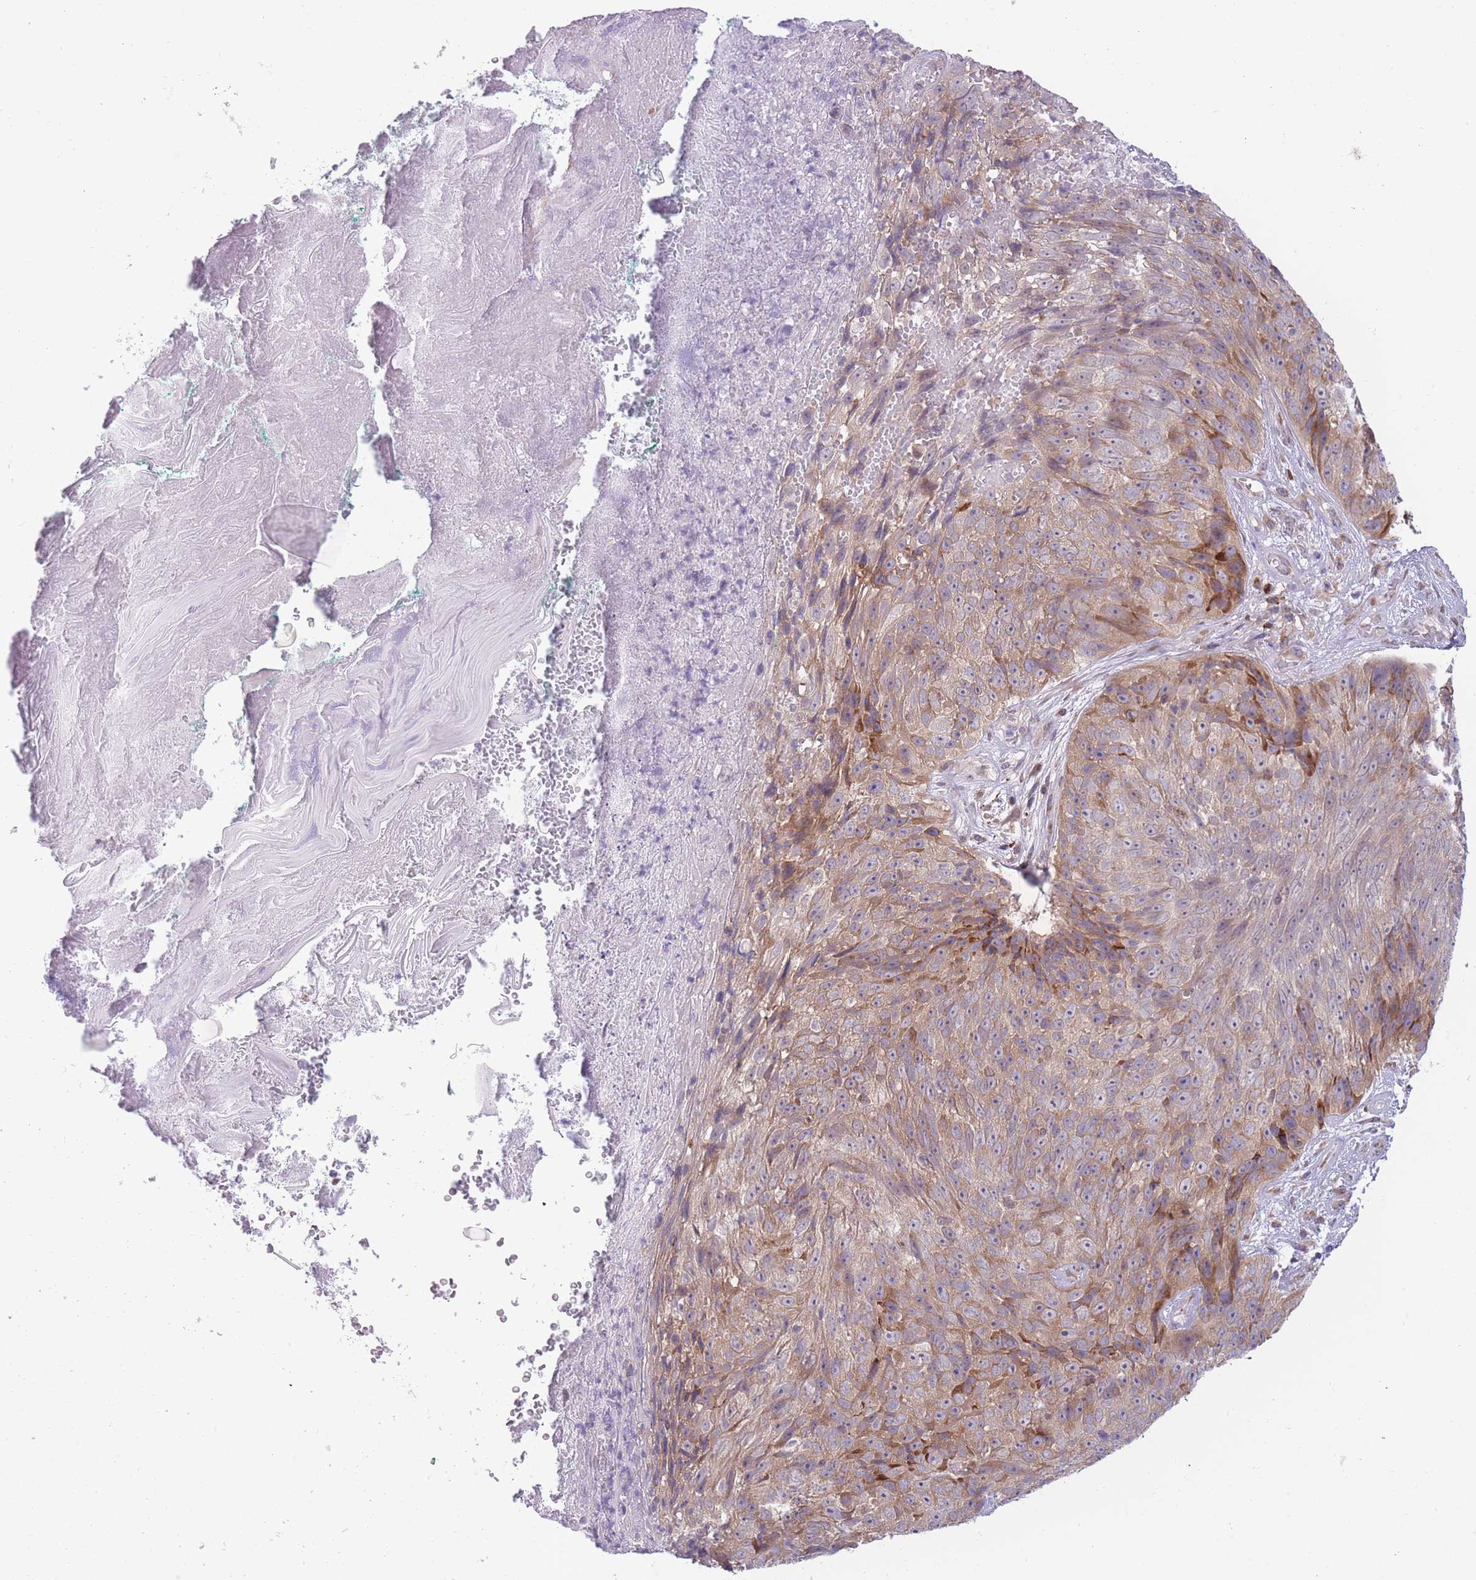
{"staining": {"intensity": "moderate", "quantity": "25%-75%", "location": "cytoplasmic/membranous"}, "tissue": "skin cancer", "cell_type": "Tumor cells", "image_type": "cancer", "snomed": [{"axis": "morphology", "description": "Squamous cell carcinoma, NOS"}, {"axis": "topography", "description": "Skin"}], "caption": "Immunohistochemistry micrograph of neoplastic tissue: skin squamous cell carcinoma stained using immunohistochemistry (IHC) displays medium levels of moderate protein expression localized specifically in the cytoplasmic/membranous of tumor cells, appearing as a cytoplasmic/membranous brown color.", "gene": "TMEM121", "patient": {"sex": "female", "age": 87}}